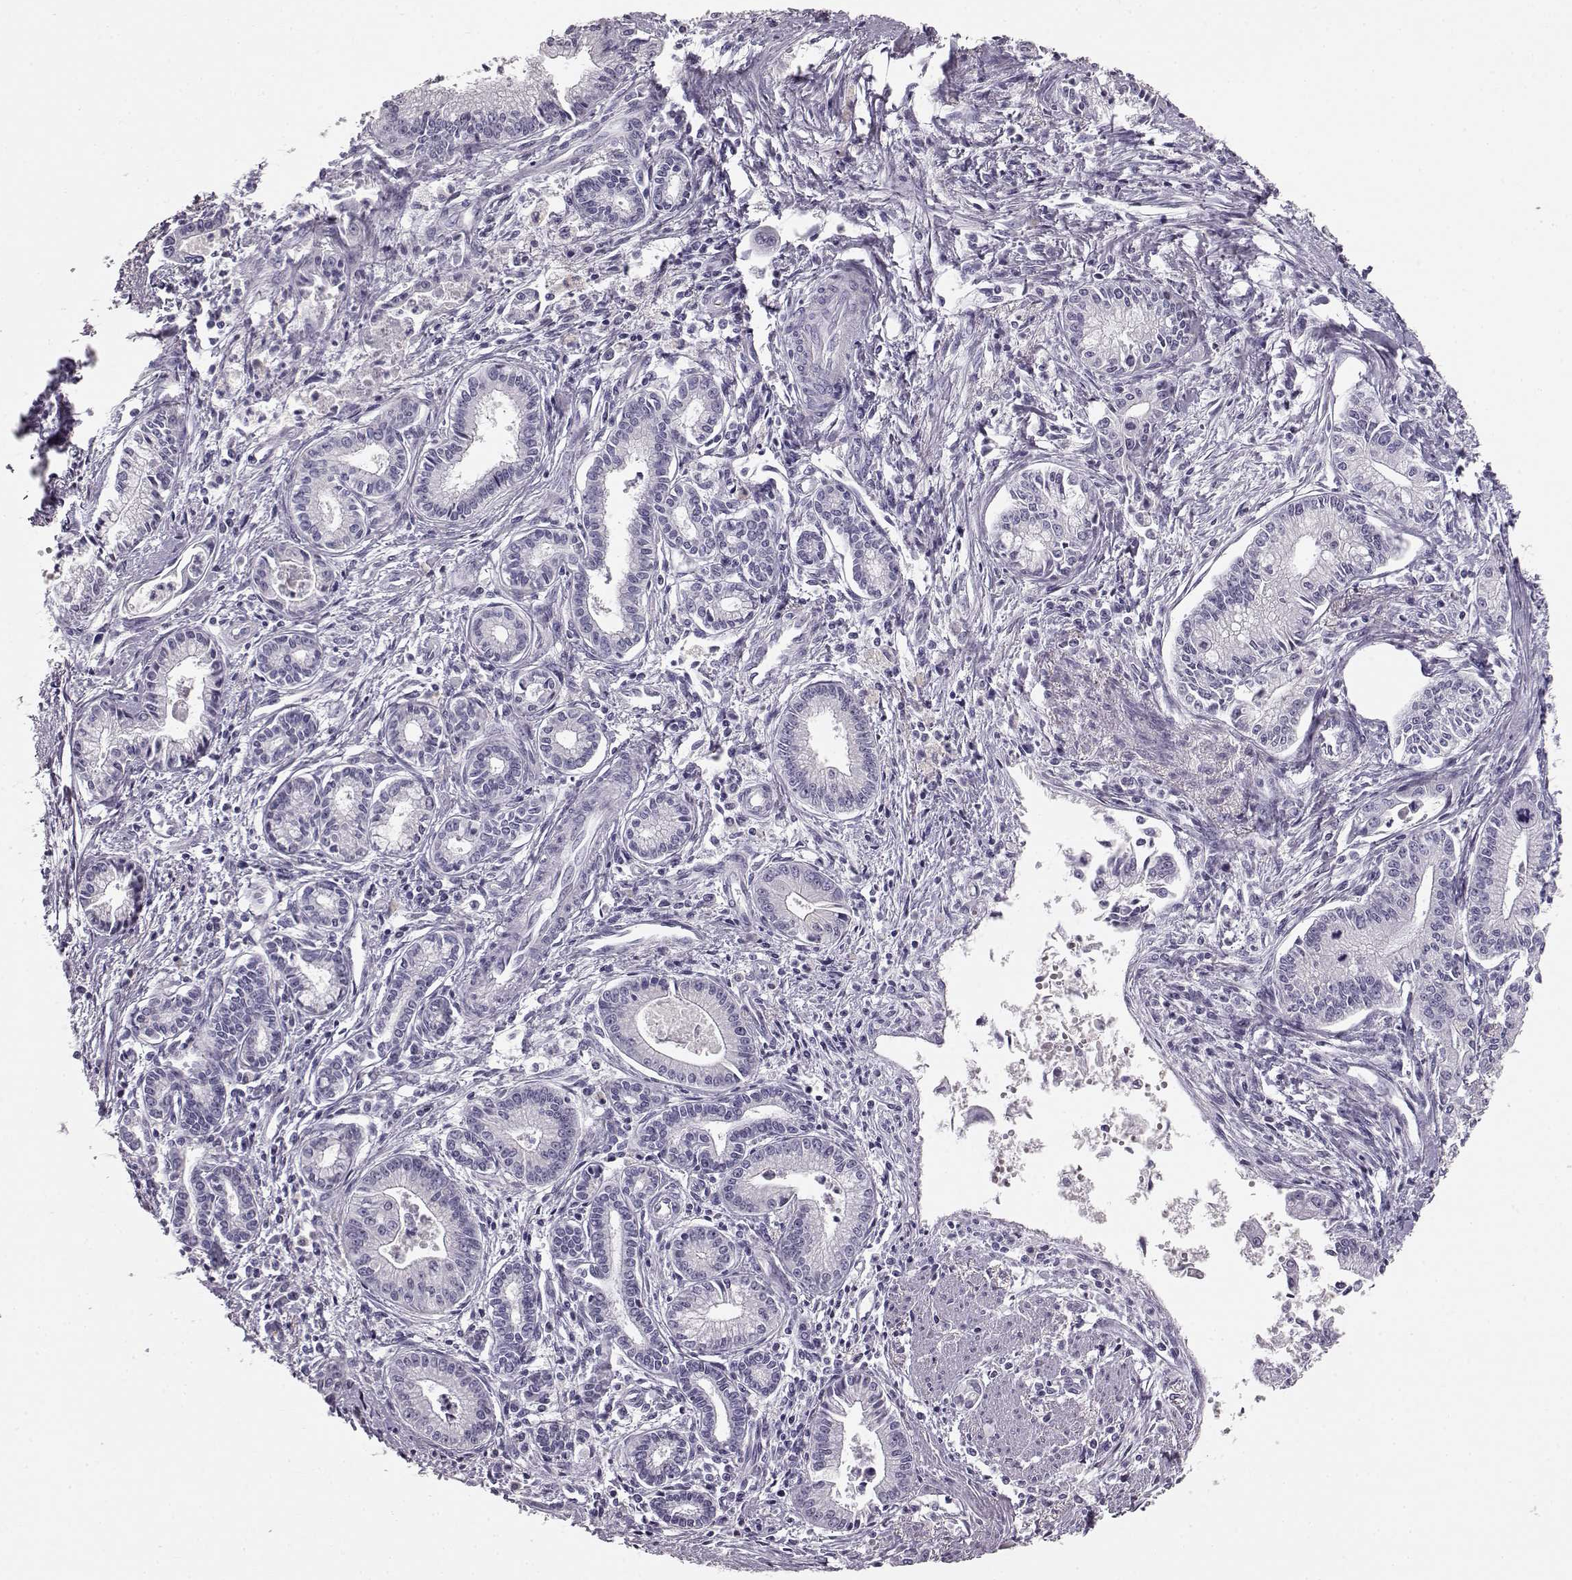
{"staining": {"intensity": "negative", "quantity": "none", "location": "none"}, "tissue": "pancreatic cancer", "cell_type": "Tumor cells", "image_type": "cancer", "snomed": [{"axis": "morphology", "description": "Adenocarcinoma, NOS"}, {"axis": "topography", "description": "Pancreas"}], "caption": "Immunohistochemistry micrograph of pancreatic cancer (adenocarcinoma) stained for a protein (brown), which displays no staining in tumor cells.", "gene": "BFSP2", "patient": {"sex": "female", "age": 65}}